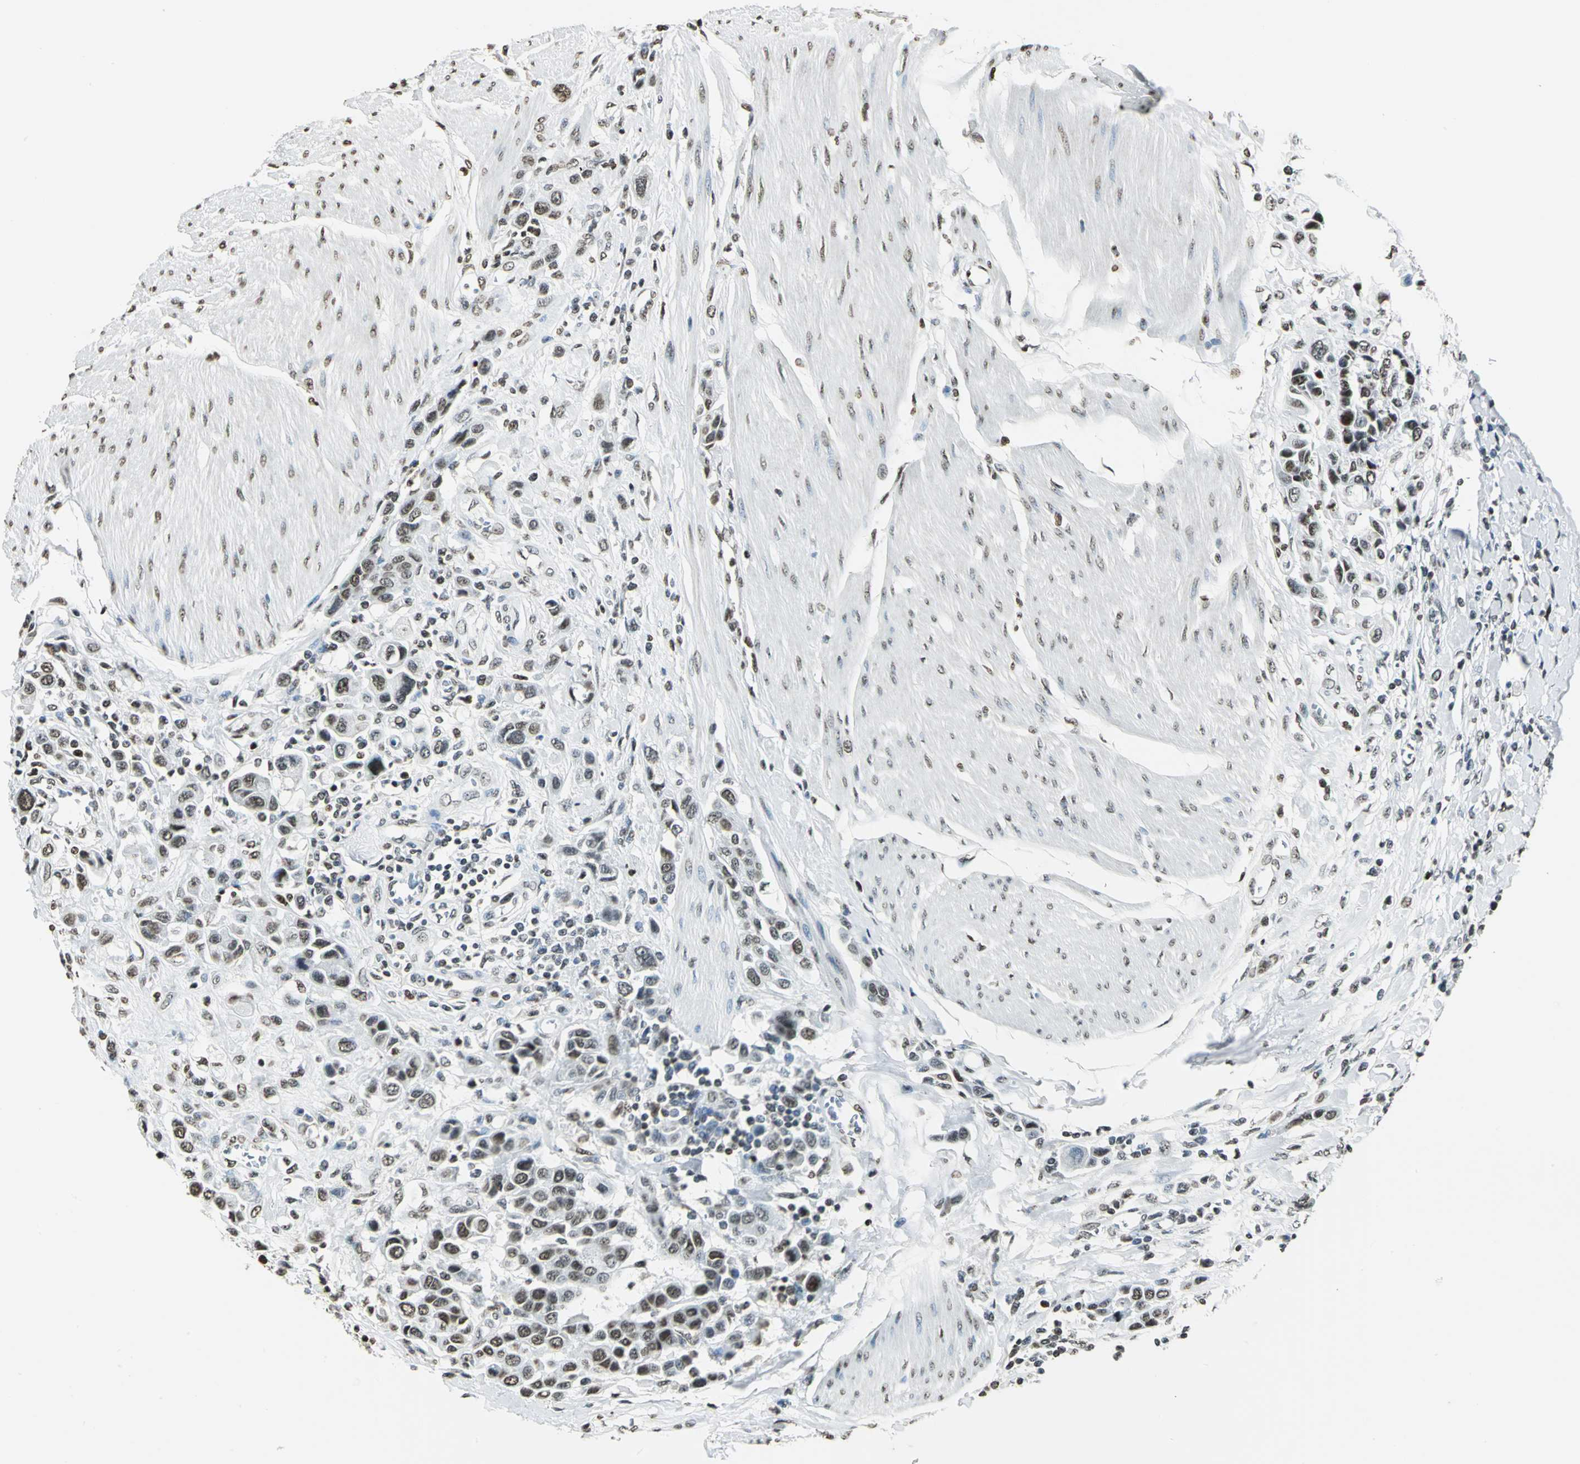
{"staining": {"intensity": "strong", "quantity": ">75%", "location": "nuclear"}, "tissue": "urothelial cancer", "cell_type": "Tumor cells", "image_type": "cancer", "snomed": [{"axis": "morphology", "description": "Urothelial carcinoma, High grade"}, {"axis": "topography", "description": "Urinary bladder"}], "caption": "Immunohistochemical staining of urothelial carcinoma (high-grade) exhibits strong nuclear protein expression in about >75% of tumor cells.", "gene": "MCM4", "patient": {"sex": "male", "age": 50}}